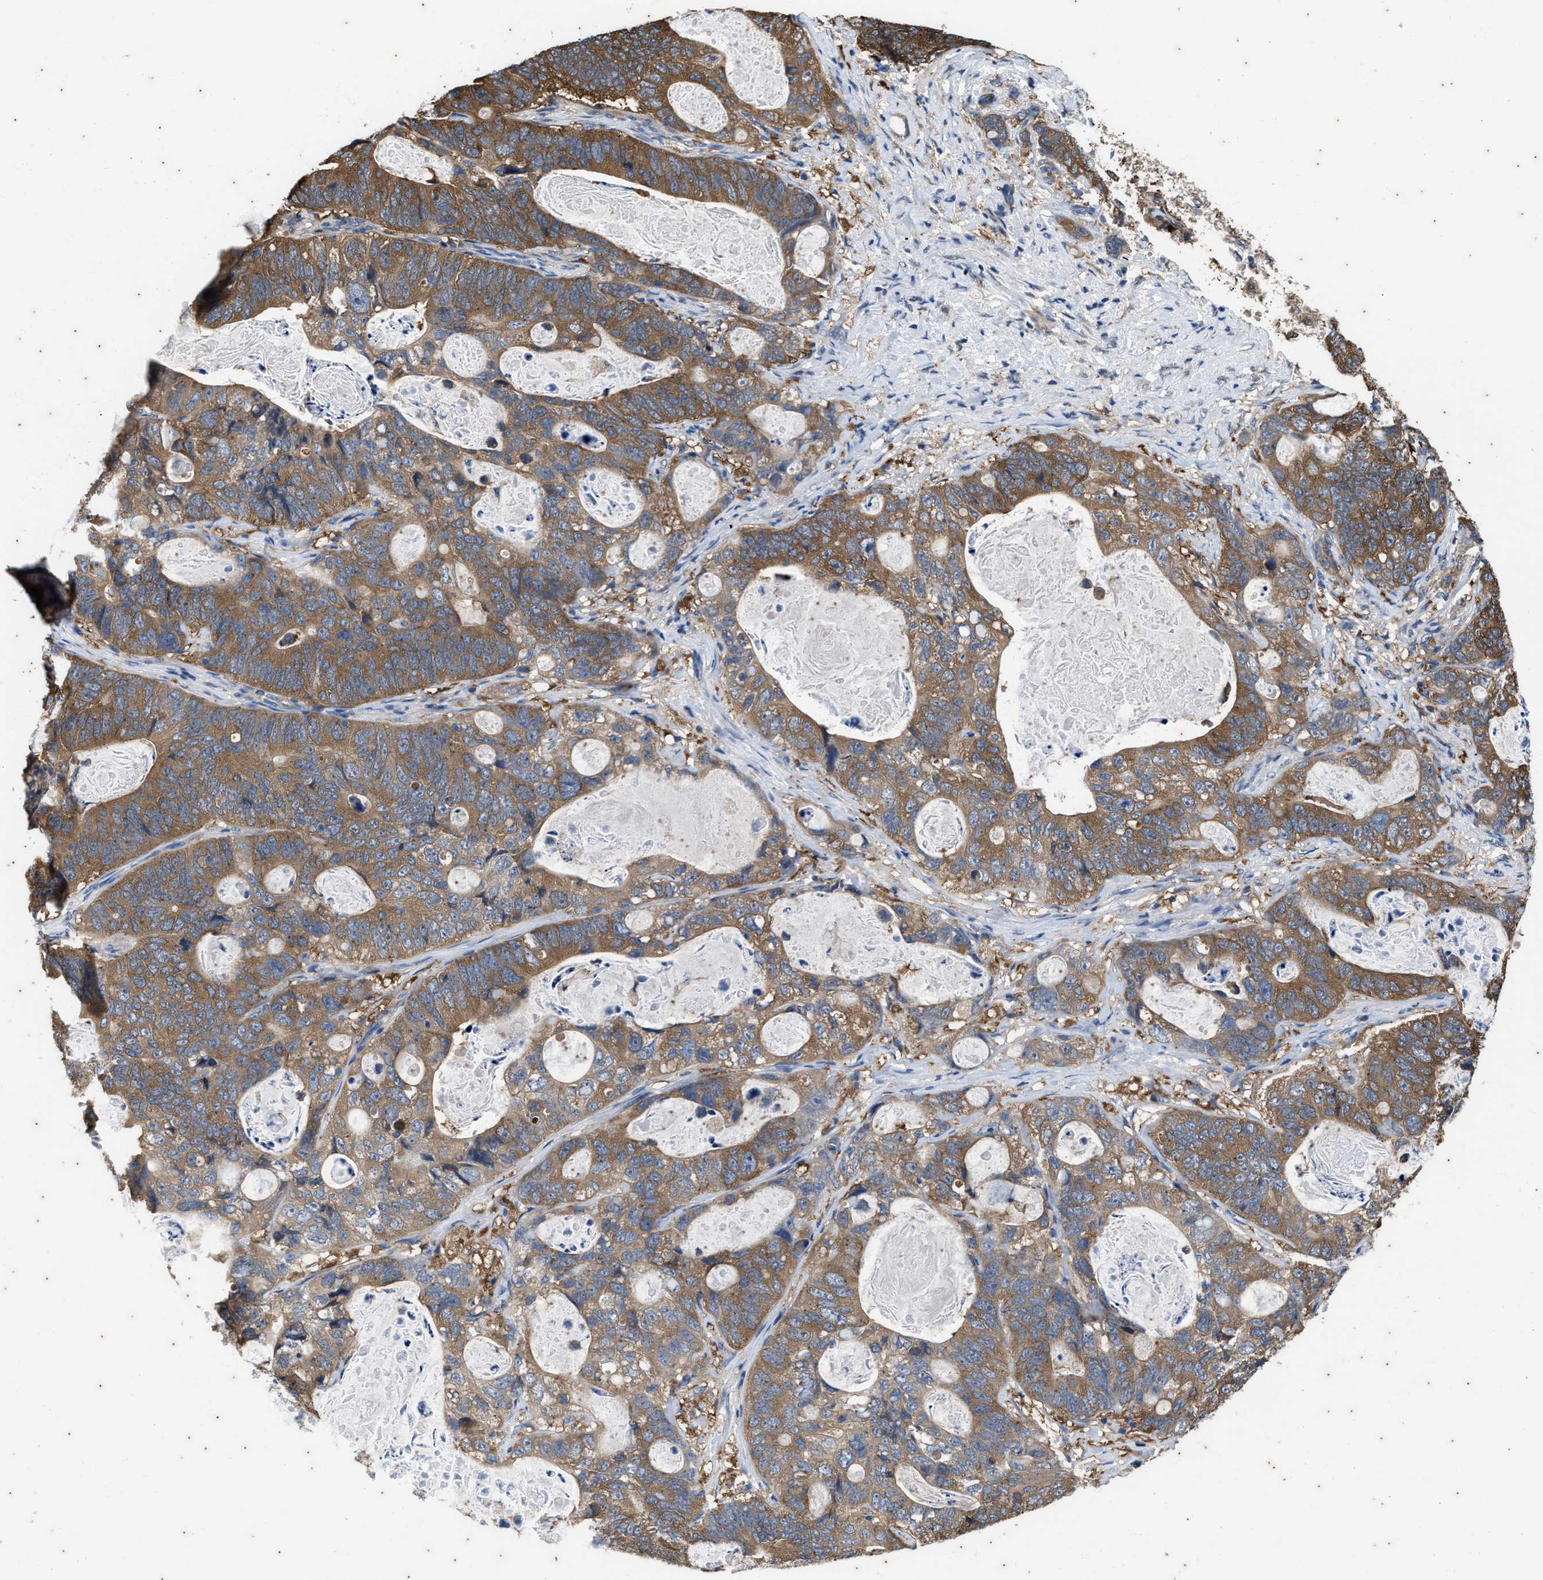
{"staining": {"intensity": "moderate", "quantity": ">75%", "location": "cytoplasmic/membranous"}, "tissue": "stomach cancer", "cell_type": "Tumor cells", "image_type": "cancer", "snomed": [{"axis": "morphology", "description": "Normal tissue, NOS"}, {"axis": "morphology", "description": "Adenocarcinoma, NOS"}, {"axis": "topography", "description": "Stomach"}], "caption": "Human stomach cancer stained for a protein (brown) reveals moderate cytoplasmic/membranous positive positivity in approximately >75% of tumor cells.", "gene": "COX19", "patient": {"sex": "female", "age": 89}}